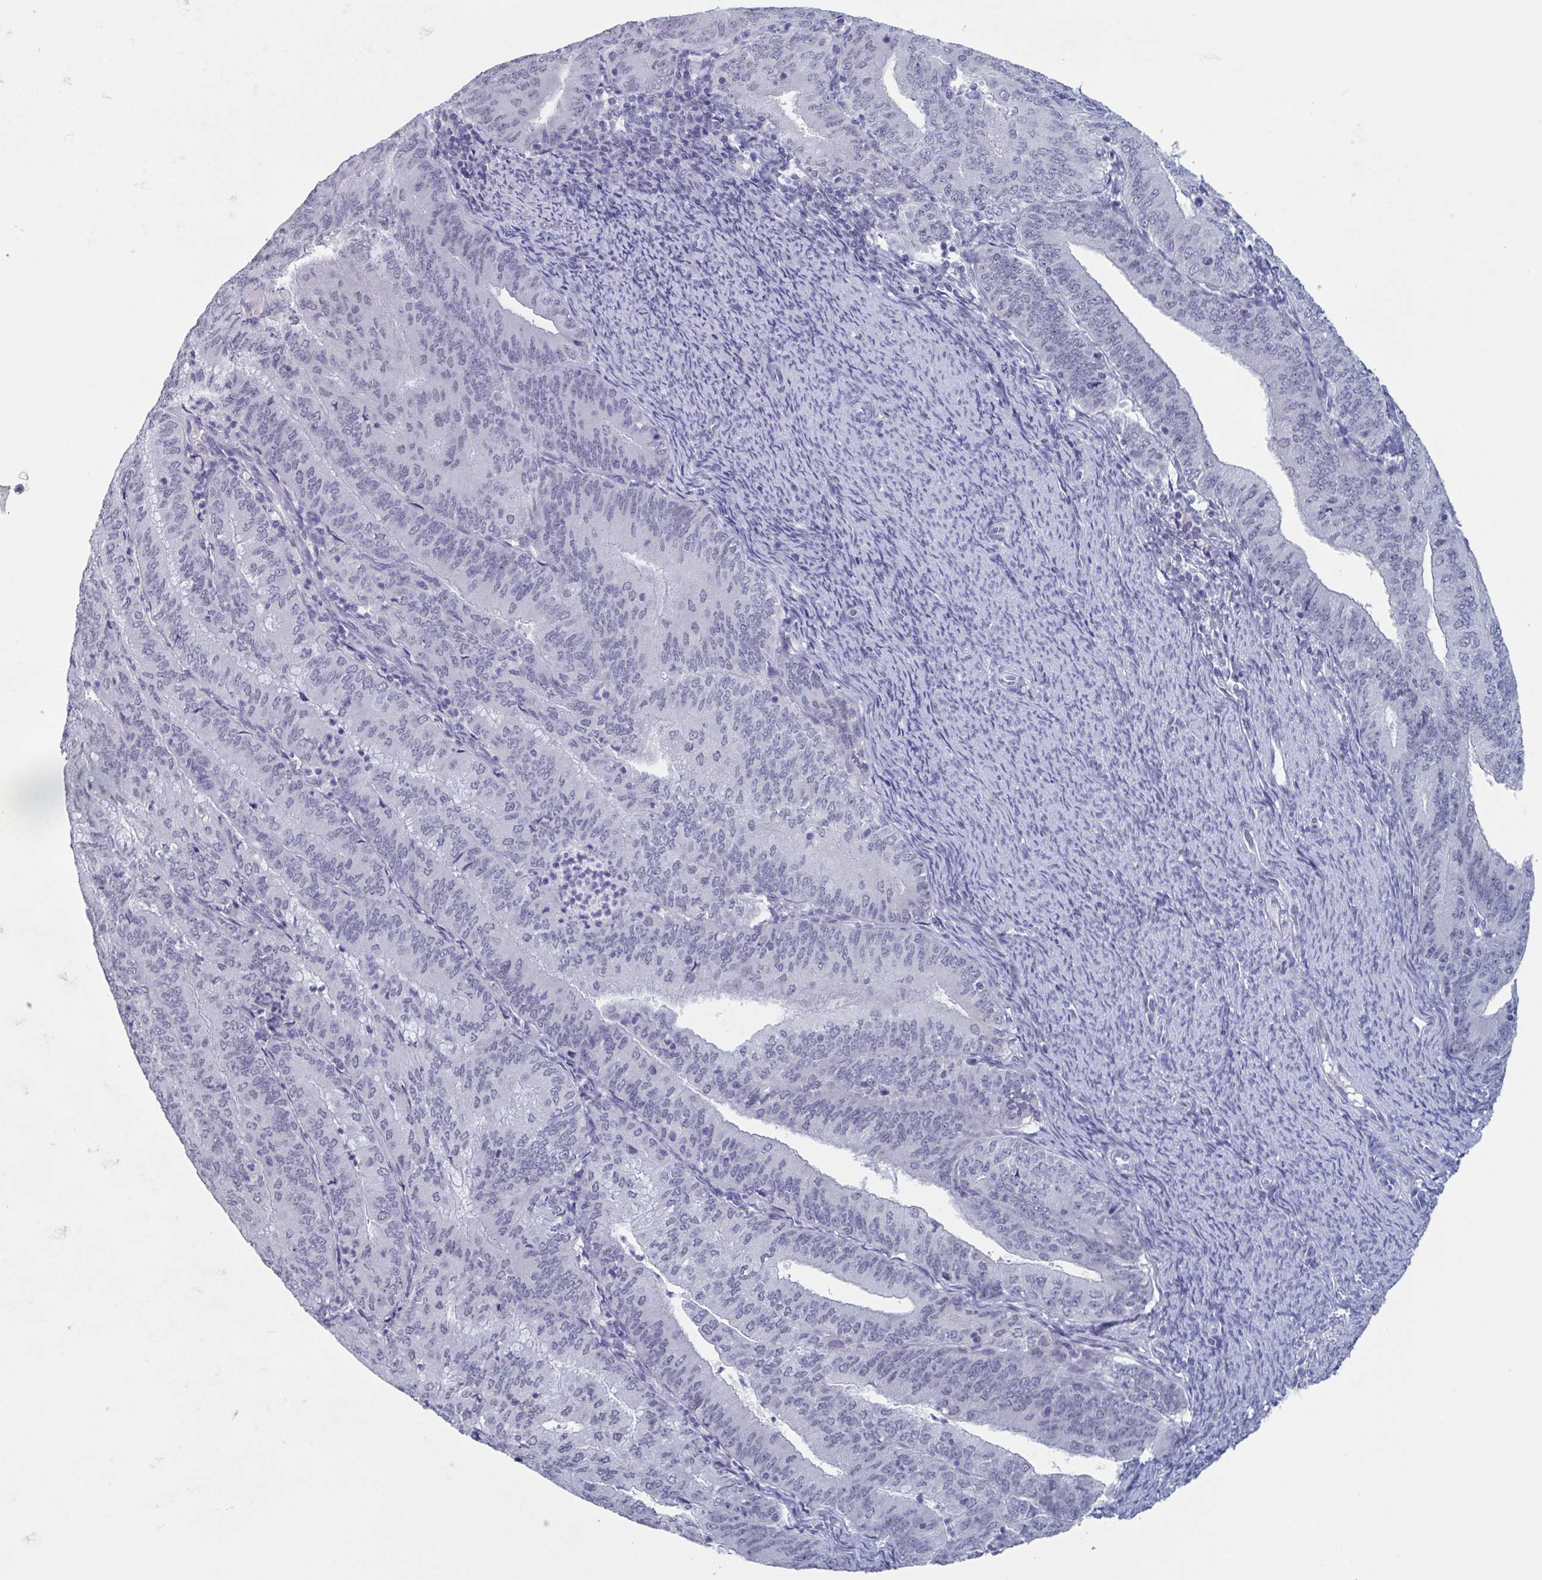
{"staining": {"intensity": "negative", "quantity": "none", "location": "none"}, "tissue": "endometrial cancer", "cell_type": "Tumor cells", "image_type": "cancer", "snomed": [{"axis": "morphology", "description": "Adenocarcinoma, NOS"}, {"axis": "topography", "description": "Endometrium"}], "caption": "This is a histopathology image of IHC staining of endometrial cancer (adenocarcinoma), which shows no positivity in tumor cells.", "gene": "KDM4D", "patient": {"sex": "female", "age": 57}}